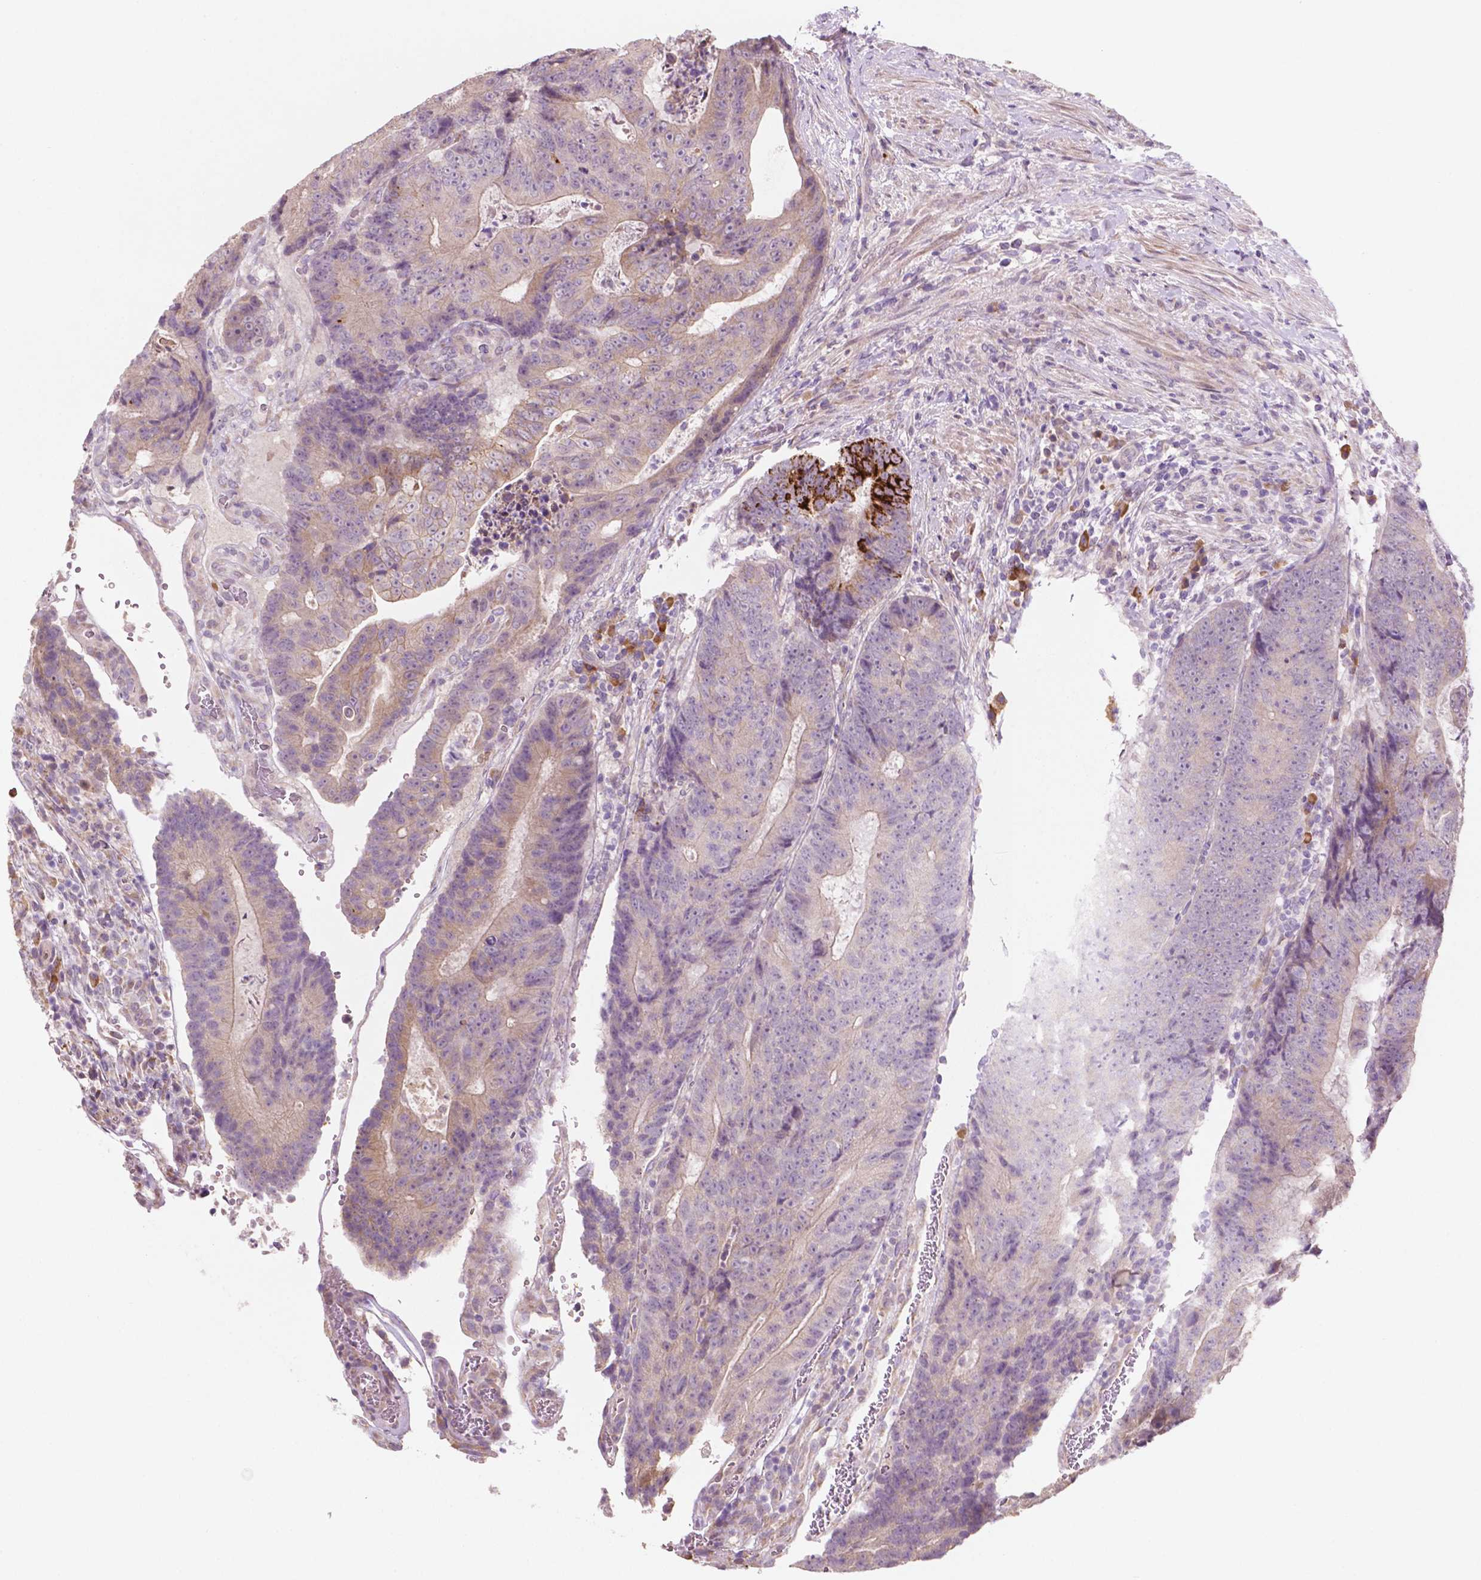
{"staining": {"intensity": "weak", "quantity": "25%-75%", "location": "cytoplasmic/membranous"}, "tissue": "colorectal cancer", "cell_type": "Tumor cells", "image_type": "cancer", "snomed": [{"axis": "morphology", "description": "Adenocarcinoma, NOS"}, {"axis": "topography", "description": "Colon"}], "caption": "A histopathology image of adenocarcinoma (colorectal) stained for a protein displays weak cytoplasmic/membranous brown staining in tumor cells. The staining was performed using DAB (3,3'-diaminobenzidine), with brown indicating positive protein expression. Nuclei are stained blue with hematoxylin.", "gene": "LRP1B", "patient": {"sex": "female", "age": 48}}